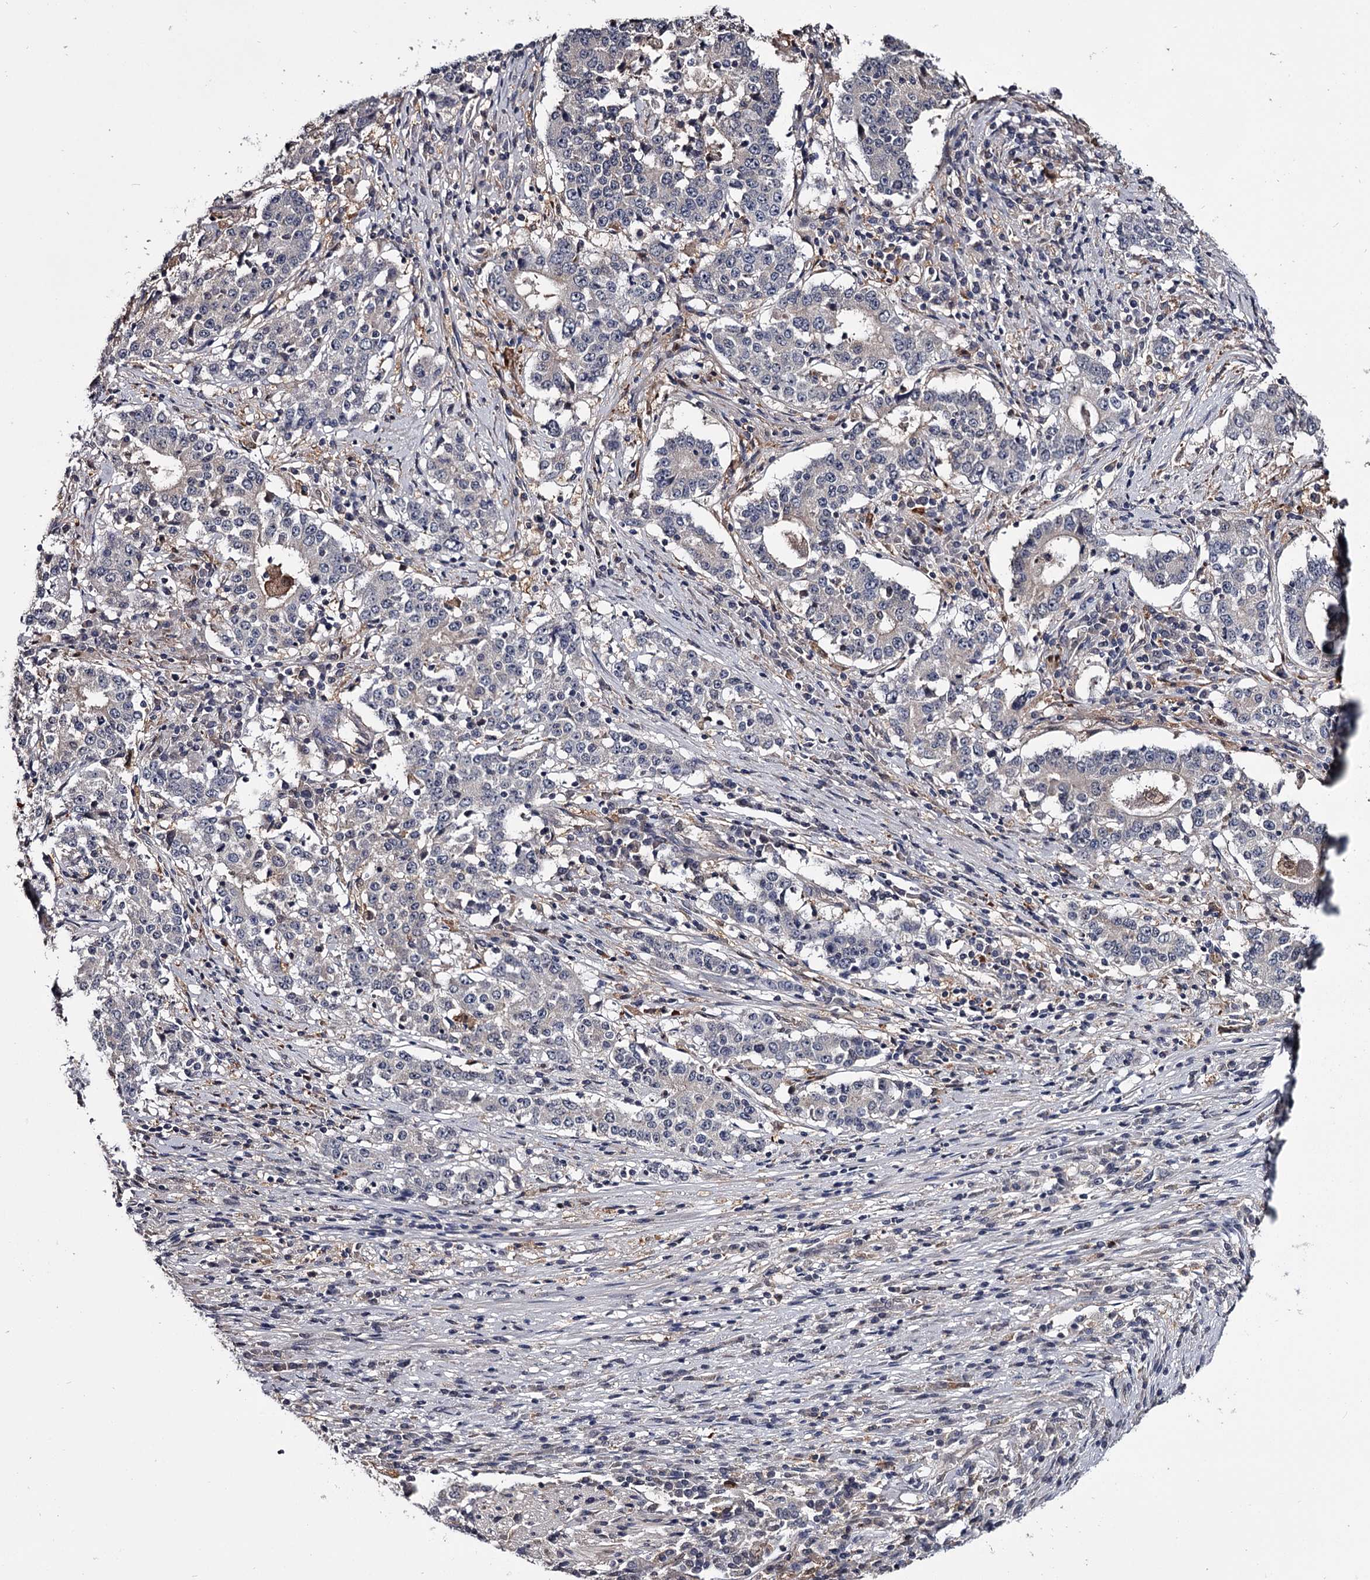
{"staining": {"intensity": "negative", "quantity": "none", "location": "none"}, "tissue": "stomach cancer", "cell_type": "Tumor cells", "image_type": "cancer", "snomed": [{"axis": "morphology", "description": "Adenocarcinoma, NOS"}, {"axis": "topography", "description": "Stomach"}], "caption": "High magnification brightfield microscopy of adenocarcinoma (stomach) stained with DAB (brown) and counterstained with hematoxylin (blue): tumor cells show no significant staining.", "gene": "GSTO1", "patient": {"sex": "male", "age": 59}}